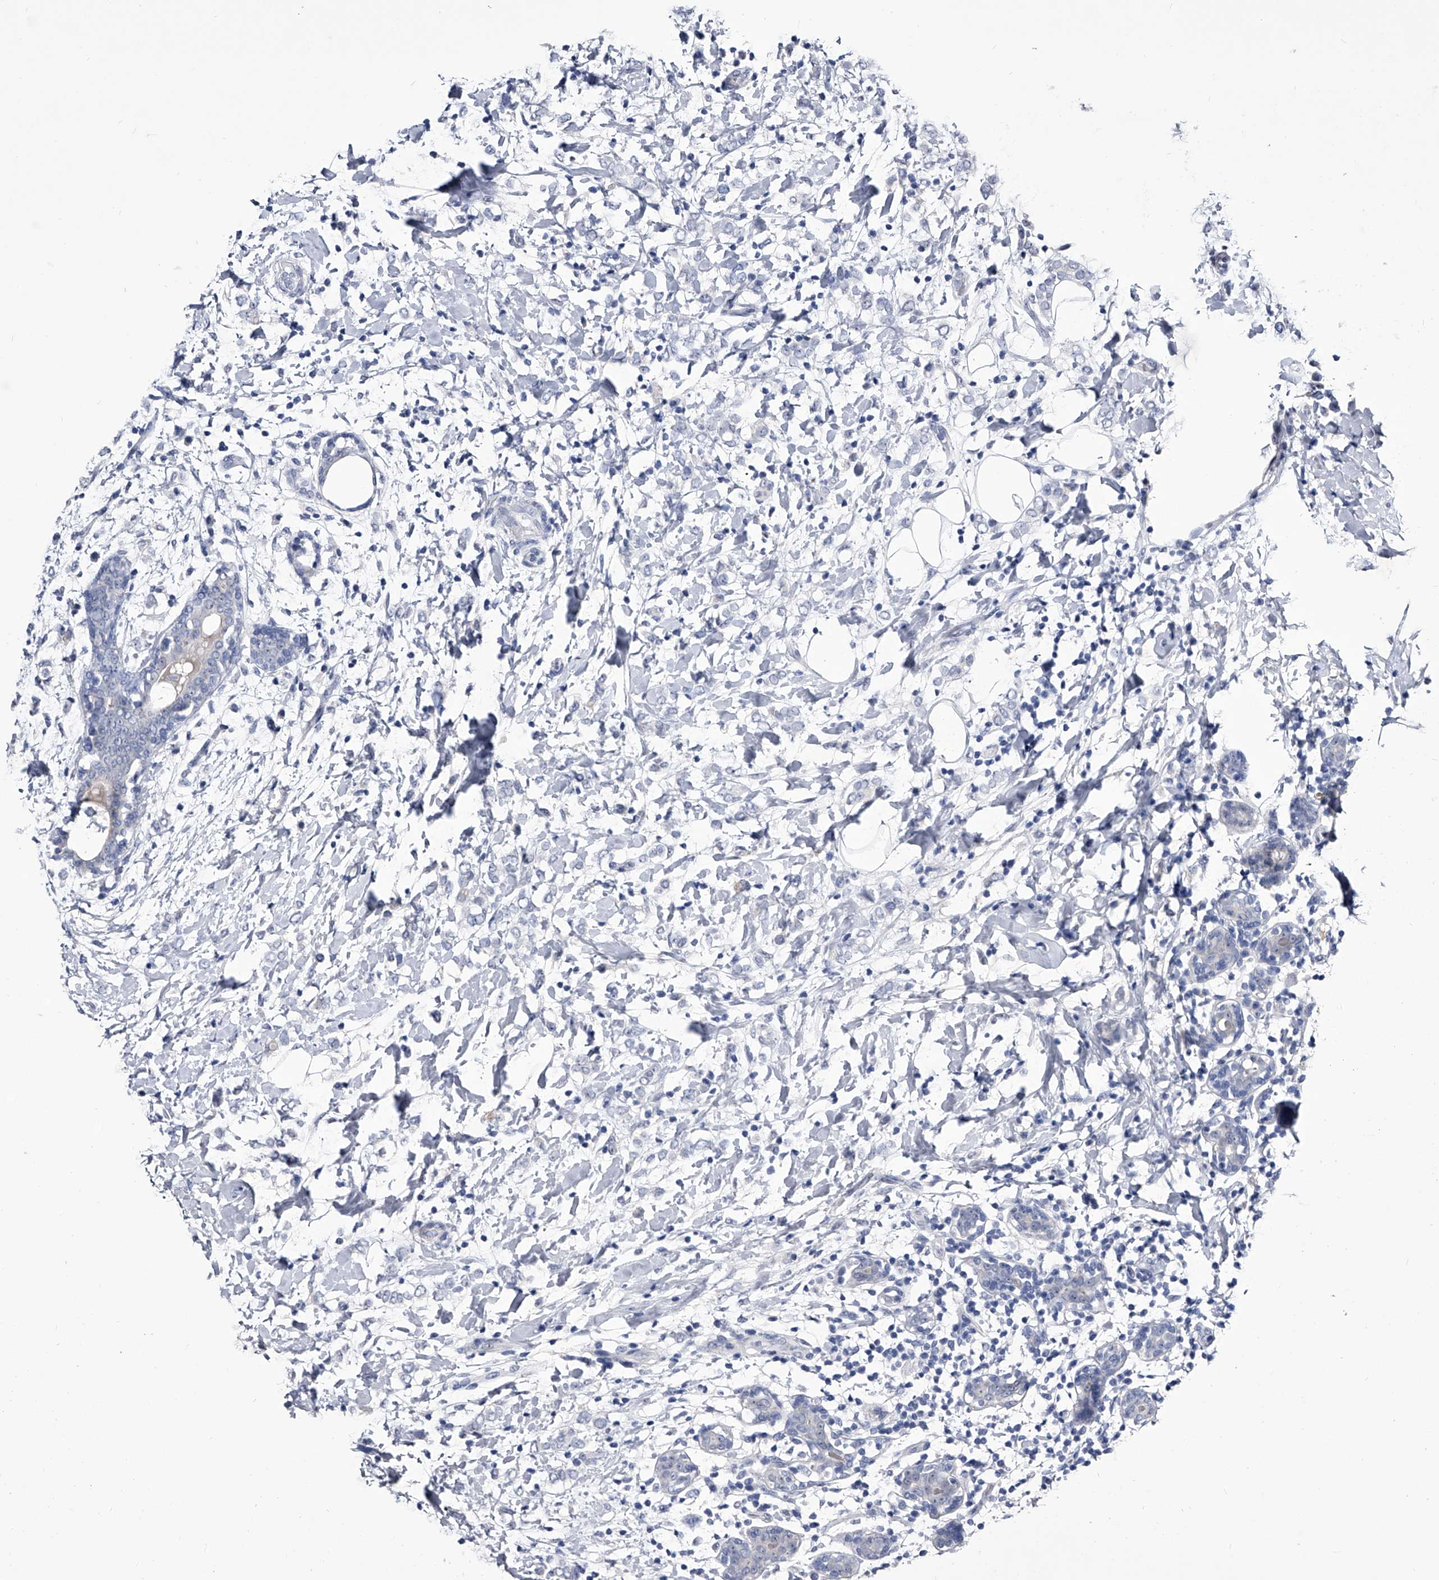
{"staining": {"intensity": "negative", "quantity": "none", "location": "none"}, "tissue": "breast cancer", "cell_type": "Tumor cells", "image_type": "cancer", "snomed": [{"axis": "morphology", "description": "Normal tissue, NOS"}, {"axis": "morphology", "description": "Lobular carcinoma"}, {"axis": "topography", "description": "Breast"}], "caption": "Immunohistochemistry (IHC) of human breast lobular carcinoma displays no expression in tumor cells. (DAB (3,3'-diaminobenzidine) IHC, high magnification).", "gene": "CRISP2", "patient": {"sex": "female", "age": 47}}